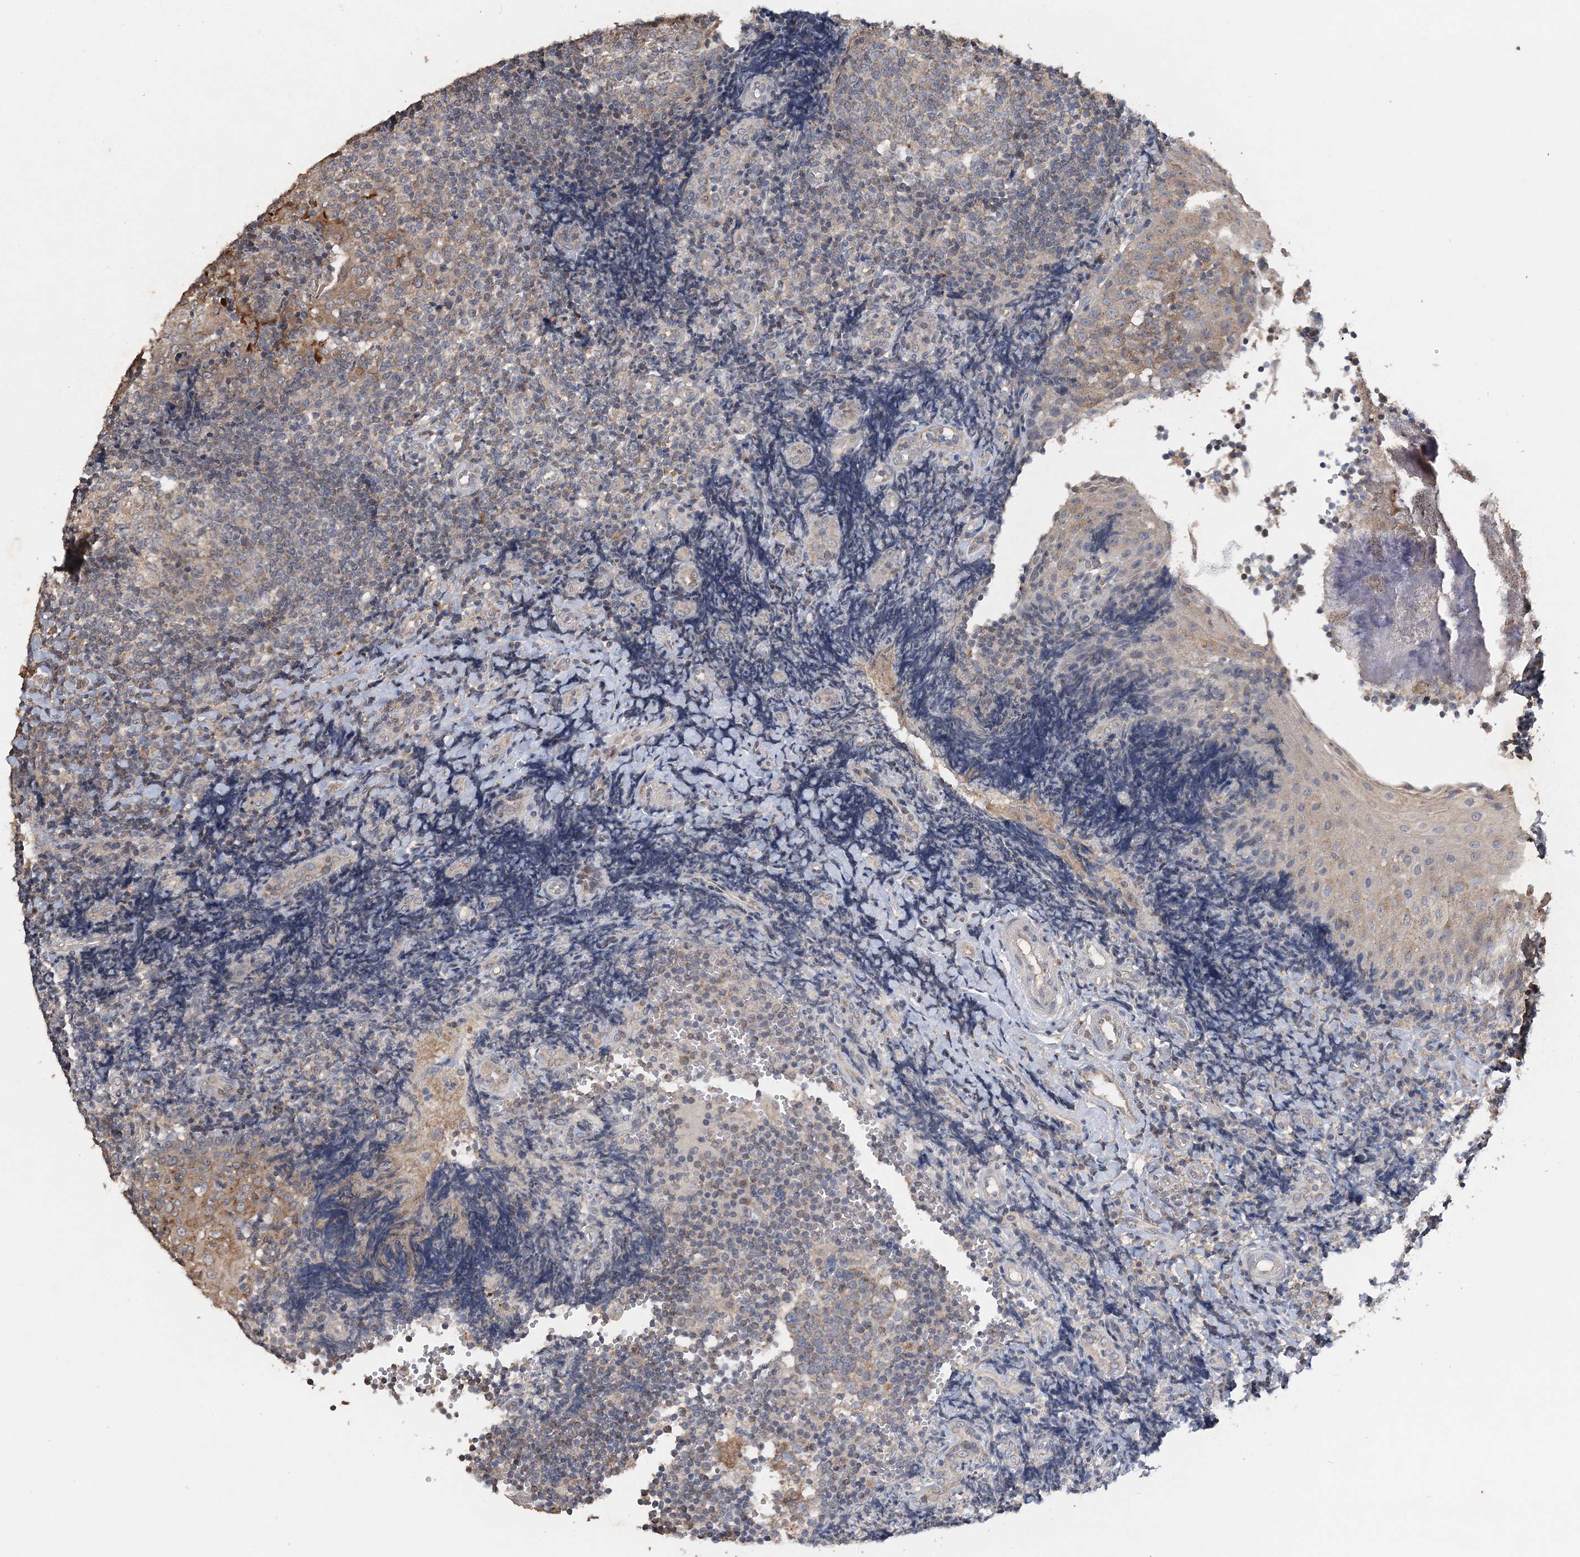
{"staining": {"intensity": "weak", "quantity": "<25%", "location": "cytoplasmic/membranous"}, "tissue": "tonsil", "cell_type": "Germinal center cells", "image_type": "normal", "snomed": [{"axis": "morphology", "description": "Normal tissue, NOS"}, {"axis": "topography", "description": "Tonsil"}], "caption": "An image of tonsil stained for a protein shows no brown staining in germinal center cells.", "gene": "RAB14", "patient": {"sex": "female", "age": 40}}